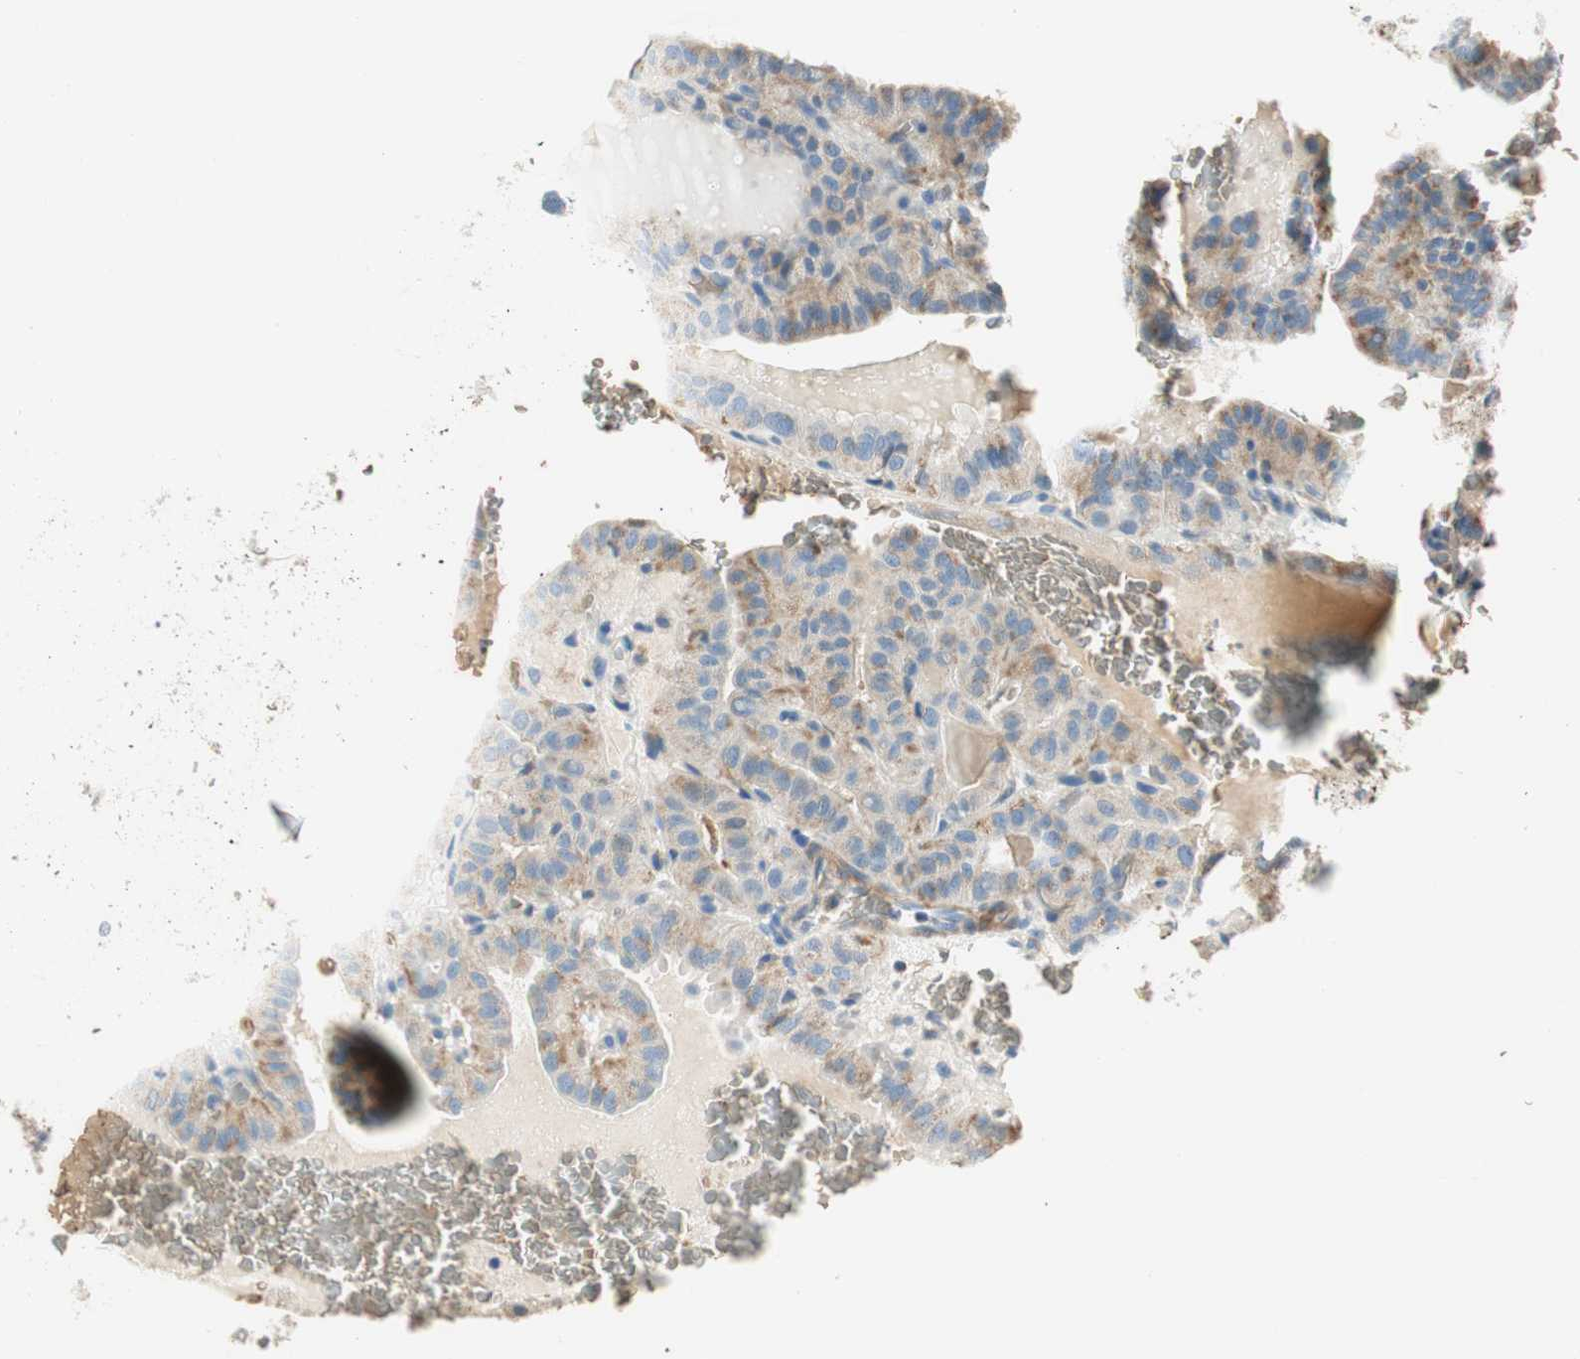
{"staining": {"intensity": "moderate", "quantity": "25%-75%", "location": "cytoplasmic/membranous"}, "tissue": "thyroid cancer", "cell_type": "Tumor cells", "image_type": "cancer", "snomed": [{"axis": "morphology", "description": "Papillary adenocarcinoma, NOS"}, {"axis": "topography", "description": "Thyroid gland"}], "caption": "Thyroid cancer was stained to show a protein in brown. There is medium levels of moderate cytoplasmic/membranous expression in approximately 25%-75% of tumor cells. Immunohistochemistry stains the protein of interest in brown and the nuclei are stained blue.", "gene": "RORB", "patient": {"sex": "male", "age": 77}}